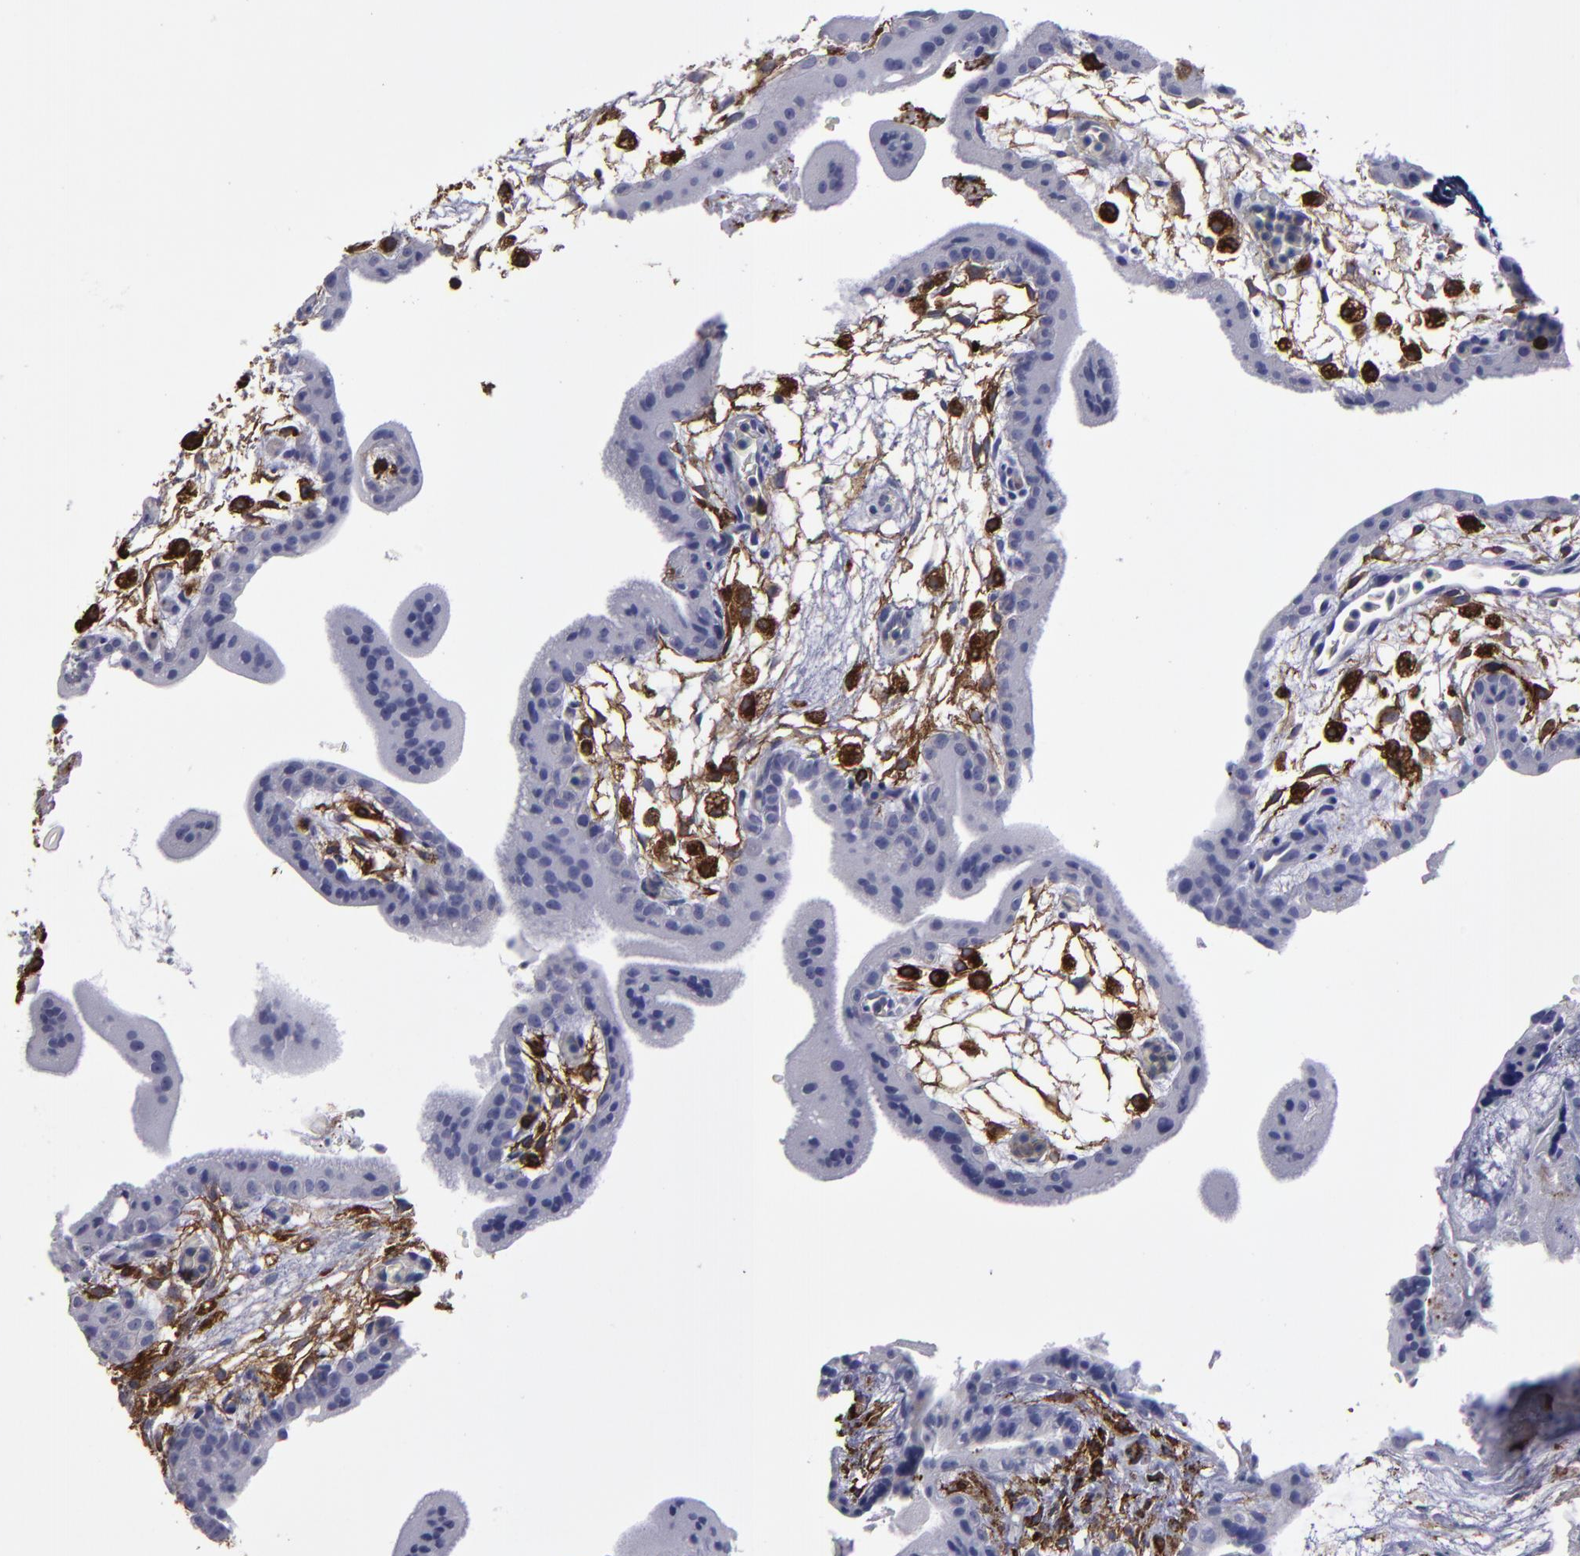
{"staining": {"intensity": "negative", "quantity": "none", "location": "none"}, "tissue": "placenta", "cell_type": "Decidual cells", "image_type": "normal", "snomed": [{"axis": "morphology", "description": "Normal tissue, NOS"}, {"axis": "topography", "description": "Placenta"}], "caption": "This is an immunohistochemistry image of benign placenta. There is no expression in decidual cells.", "gene": "CD36", "patient": {"sex": "female", "age": 35}}